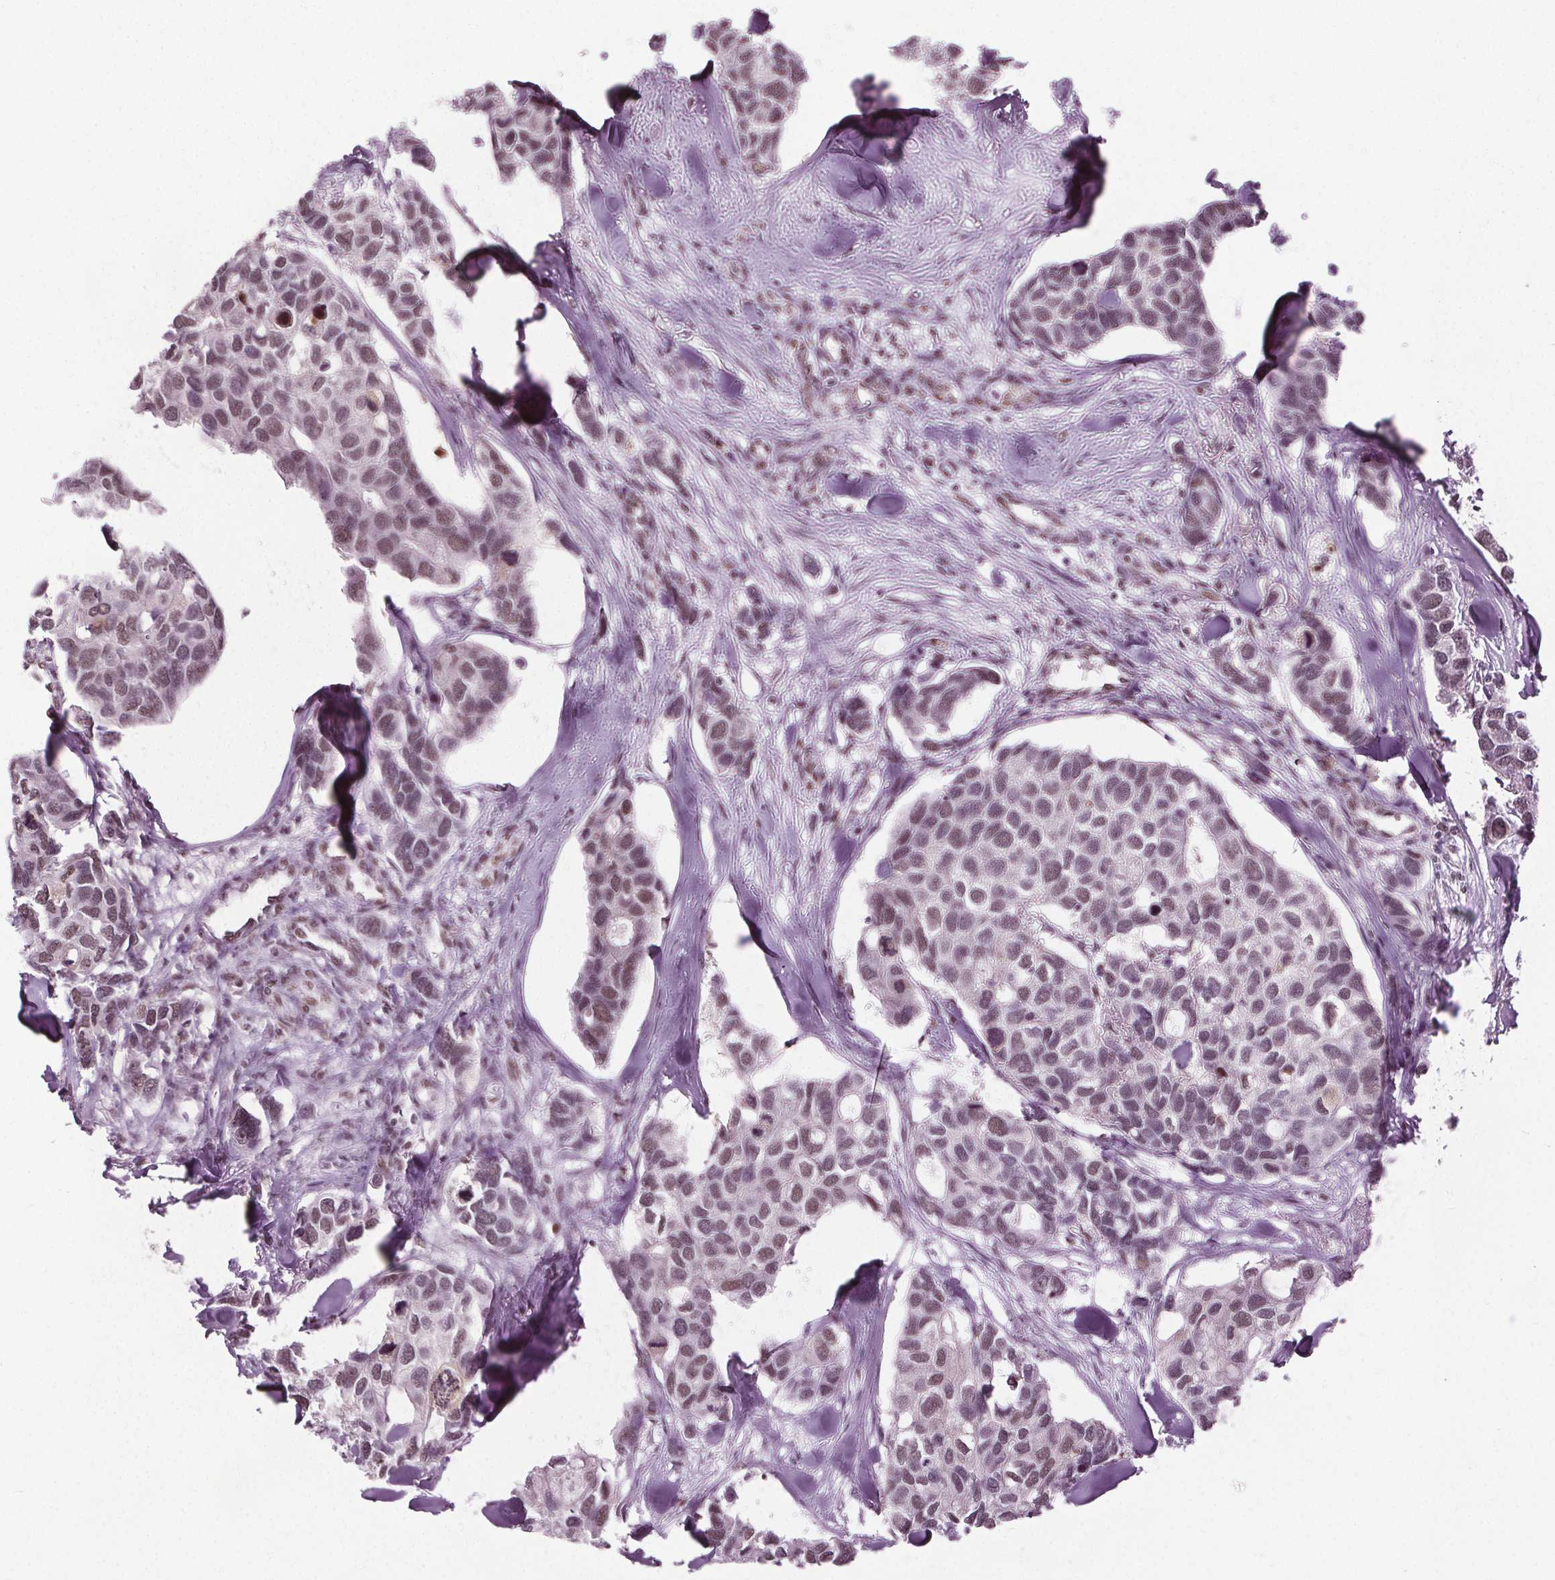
{"staining": {"intensity": "weak", "quantity": "25%-75%", "location": "nuclear"}, "tissue": "breast cancer", "cell_type": "Tumor cells", "image_type": "cancer", "snomed": [{"axis": "morphology", "description": "Duct carcinoma"}, {"axis": "topography", "description": "Breast"}], "caption": "Protein staining of breast infiltrating ductal carcinoma tissue displays weak nuclear expression in about 25%-75% of tumor cells.", "gene": "IWS1", "patient": {"sex": "female", "age": 83}}